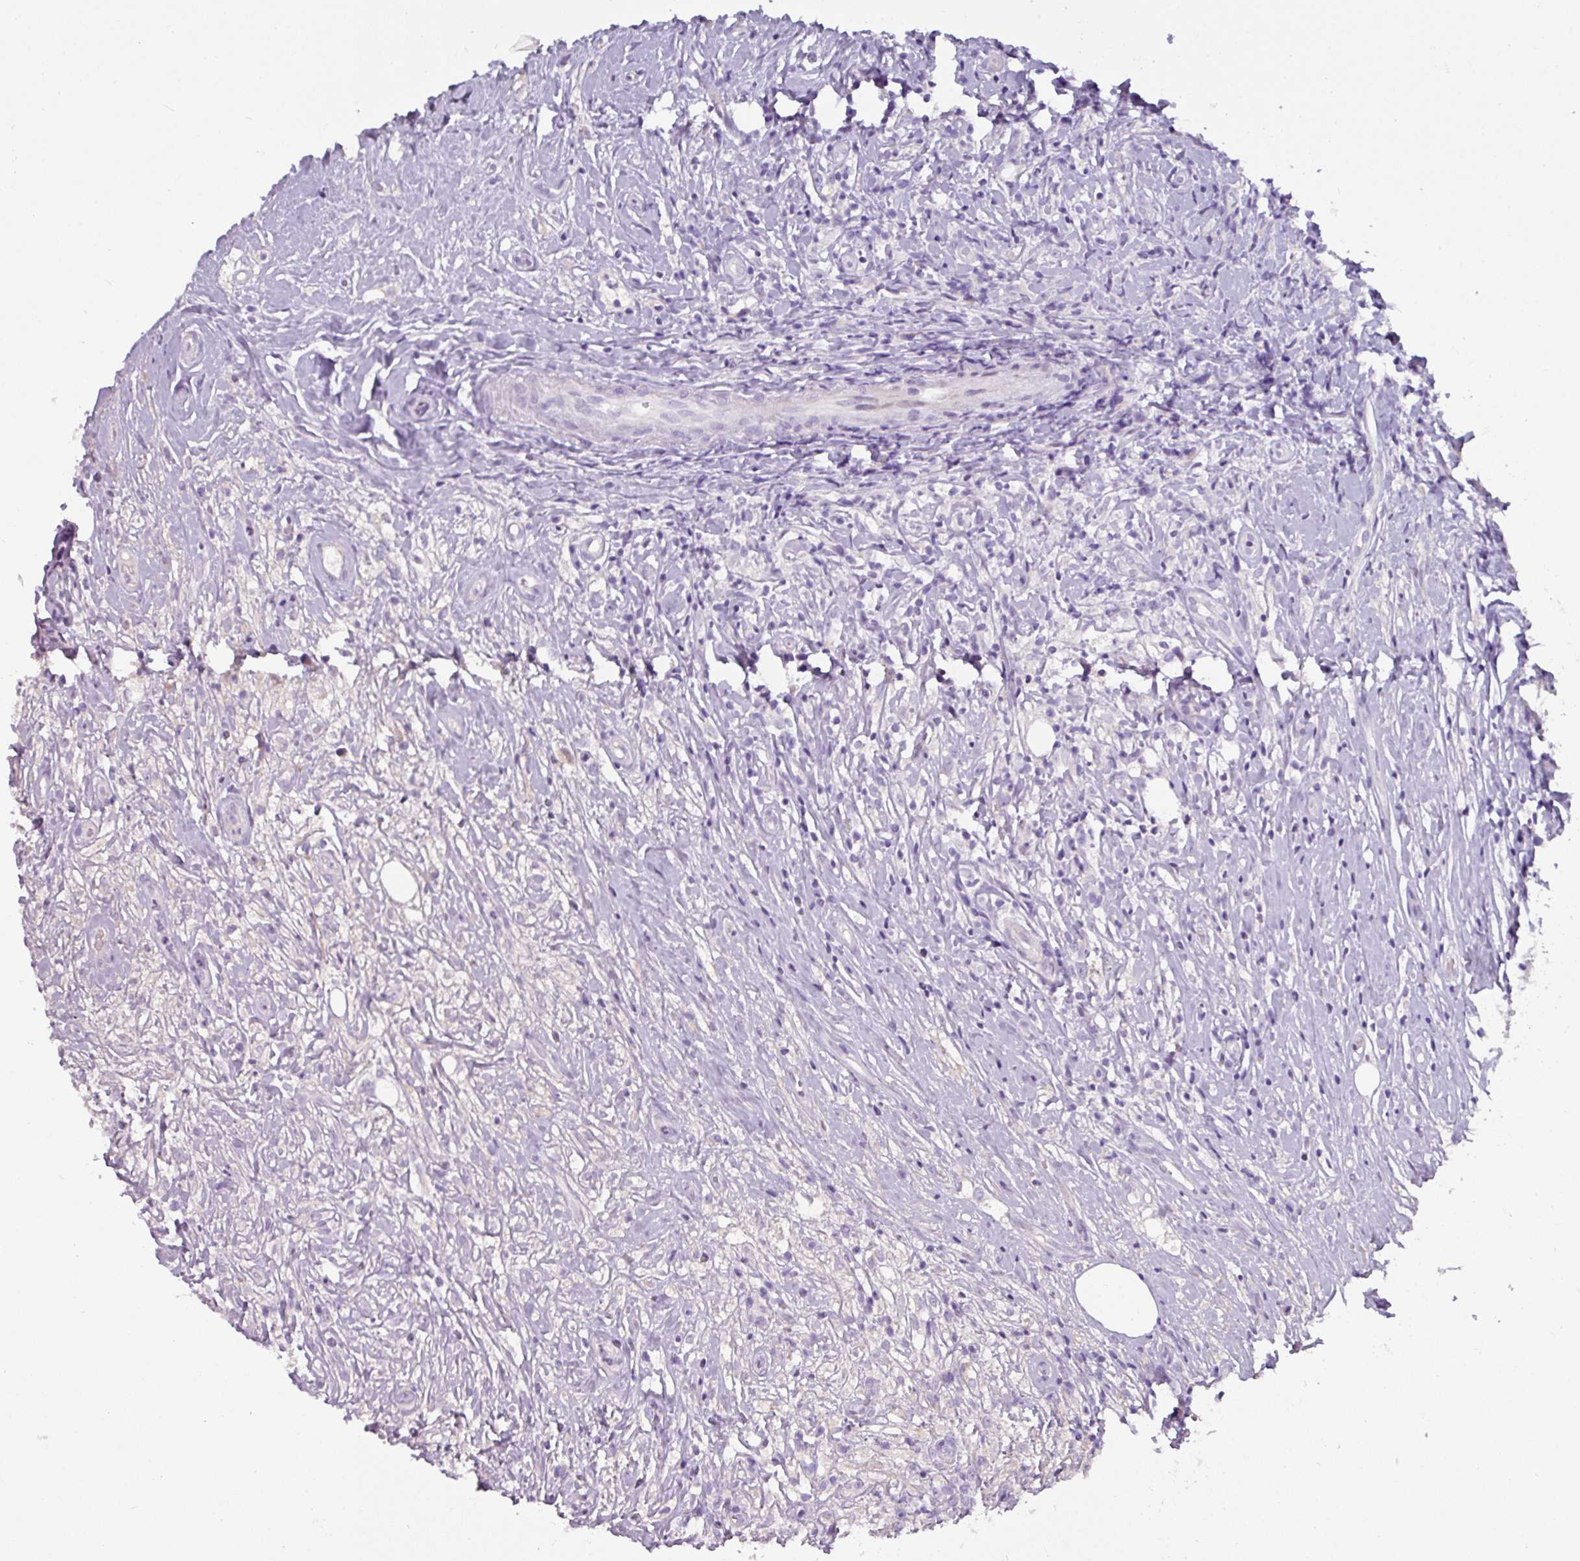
{"staining": {"intensity": "negative", "quantity": "none", "location": "none"}, "tissue": "lymphoma", "cell_type": "Tumor cells", "image_type": "cancer", "snomed": [{"axis": "morphology", "description": "Hodgkin's disease, NOS"}, {"axis": "topography", "description": "No Tissue"}], "caption": "Immunohistochemistry (IHC) micrograph of neoplastic tissue: human lymphoma stained with DAB (3,3'-diaminobenzidine) shows no significant protein positivity in tumor cells.", "gene": "RGS16", "patient": {"sex": "female", "age": 21}}